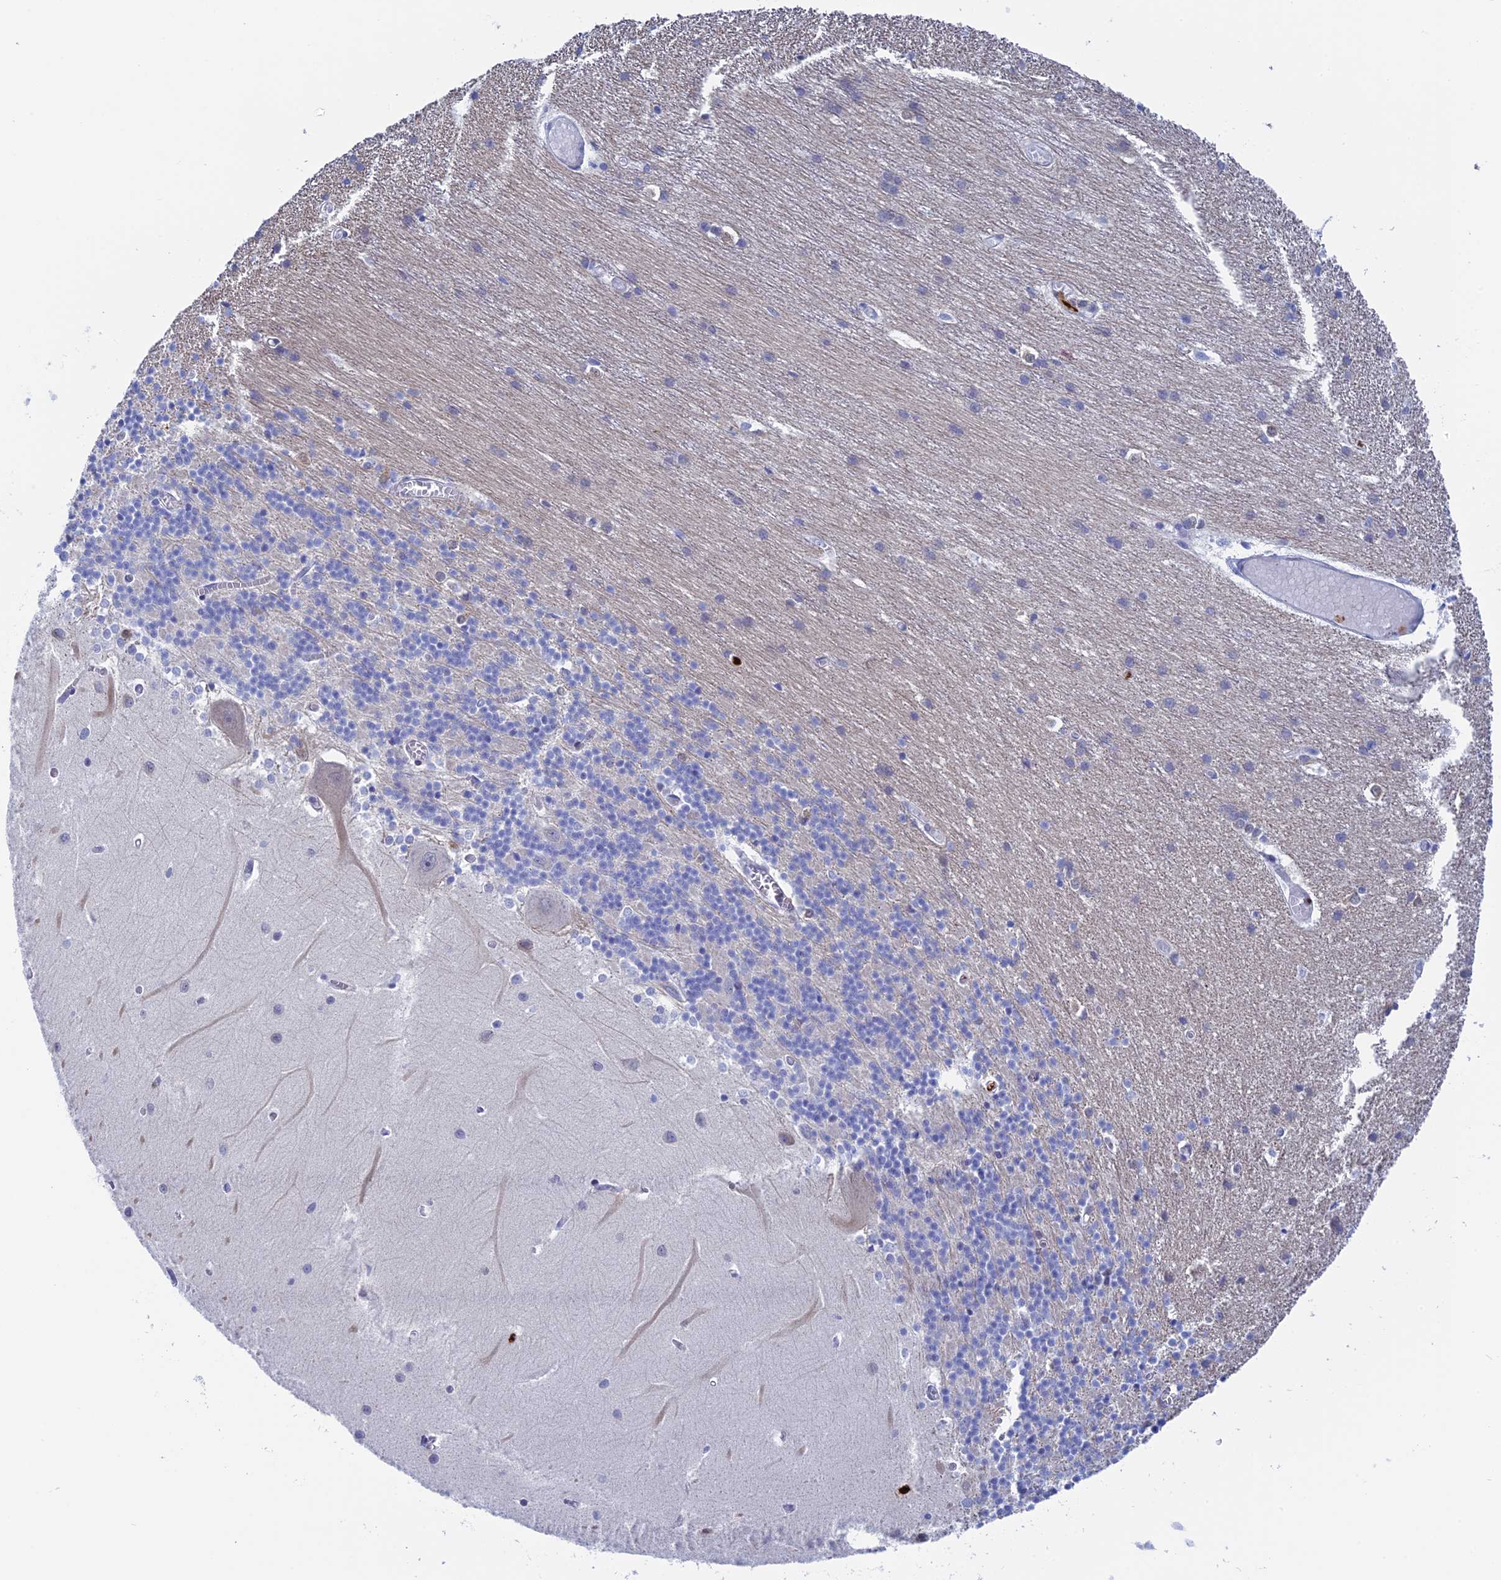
{"staining": {"intensity": "negative", "quantity": "none", "location": "none"}, "tissue": "cerebellum", "cell_type": "Cells in granular layer", "image_type": "normal", "snomed": [{"axis": "morphology", "description": "Normal tissue, NOS"}, {"axis": "topography", "description": "Cerebellum"}], "caption": "Immunohistochemical staining of unremarkable human cerebellum demonstrates no significant expression in cells in granular layer.", "gene": "SLC26A1", "patient": {"sex": "male", "age": 37}}